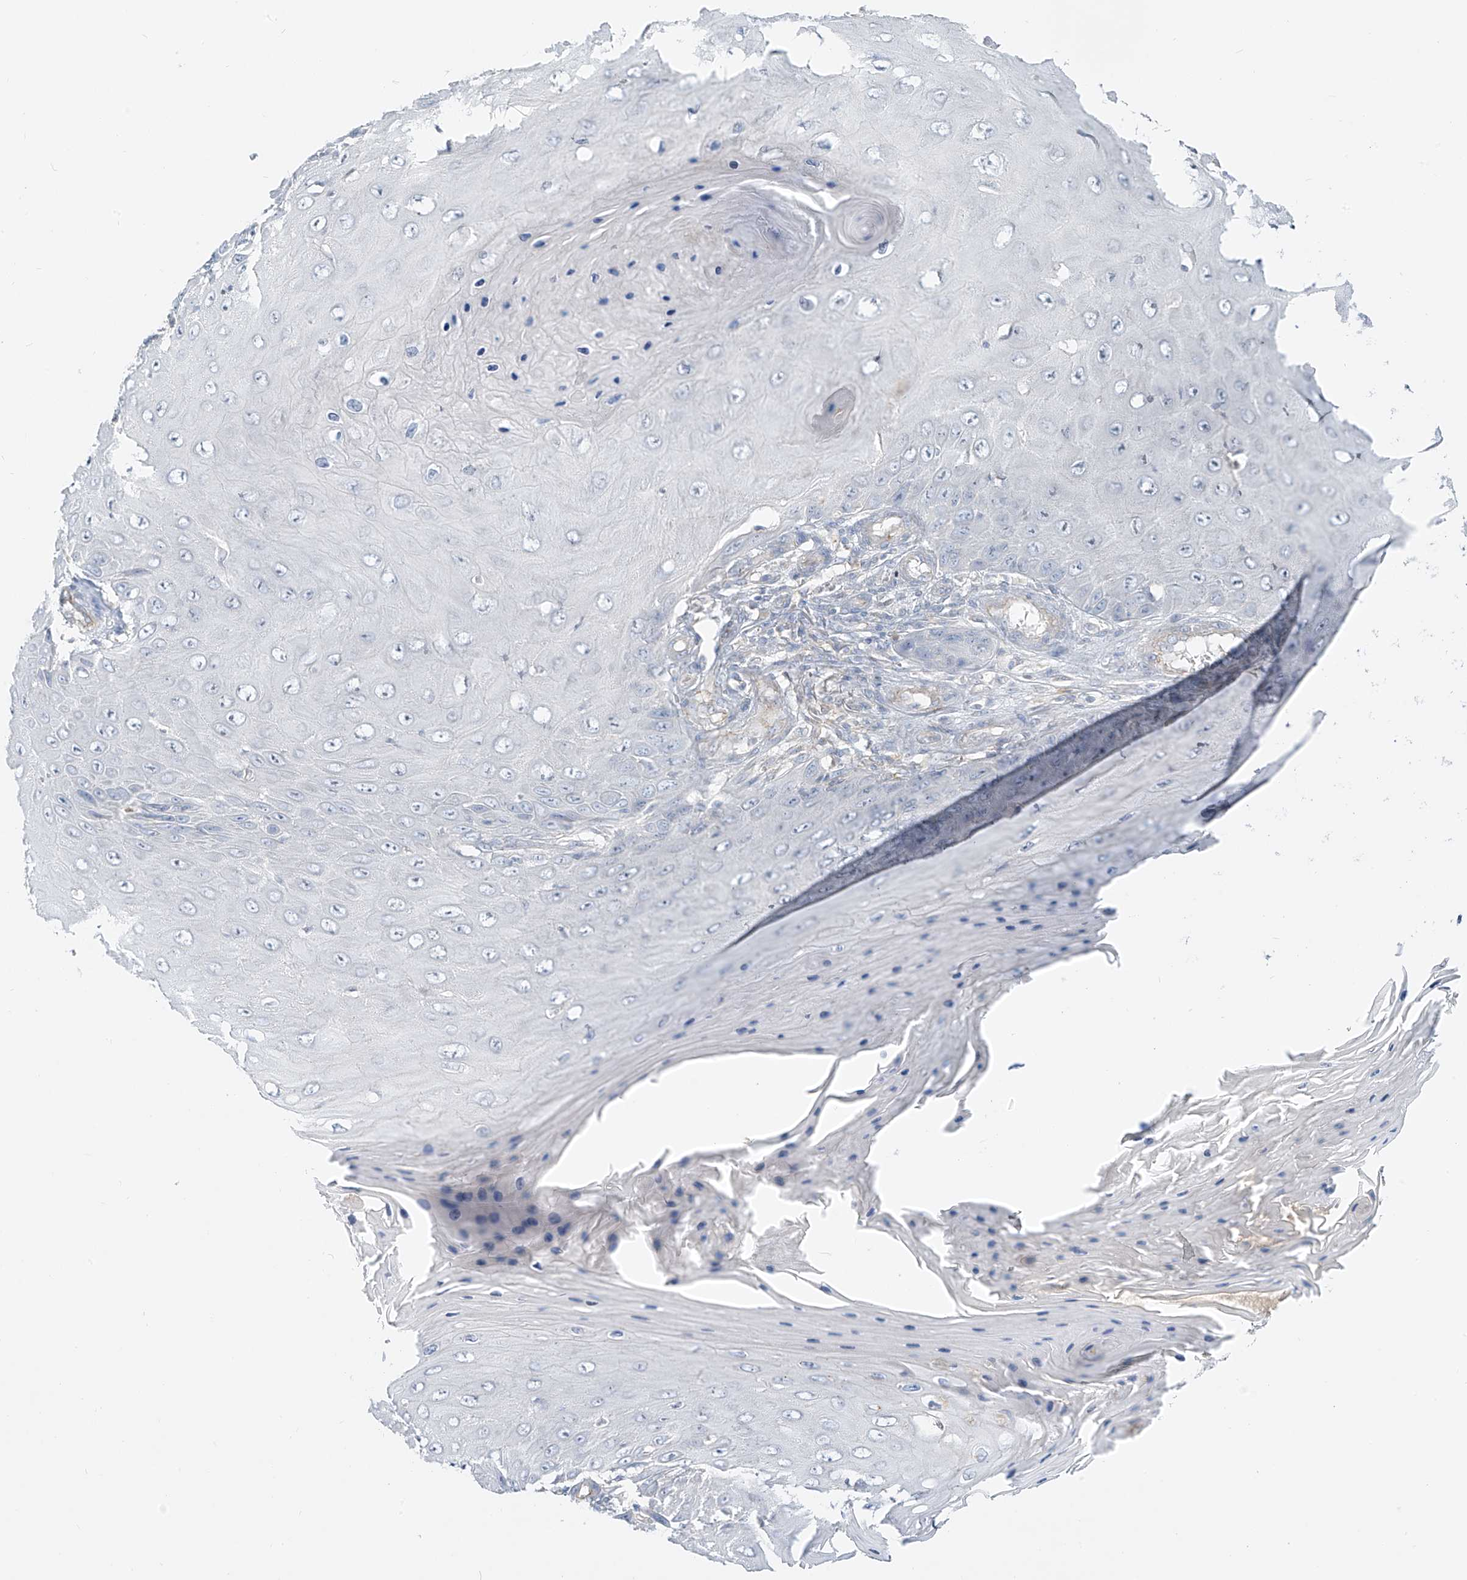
{"staining": {"intensity": "negative", "quantity": "none", "location": "none"}, "tissue": "skin cancer", "cell_type": "Tumor cells", "image_type": "cancer", "snomed": [{"axis": "morphology", "description": "Squamous cell carcinoma, NOS"}, {"axis": "topography", "description": "Skin"}], "caption": "This histopathology image is of skin squamous cell carcinoma stained with IHC to label a protein in brown with the nuclei are counter-stained blue. There is no positivity in tumor cells.", "gene": "C2orf42", "patient": {"sex": "female", "age": 73}}